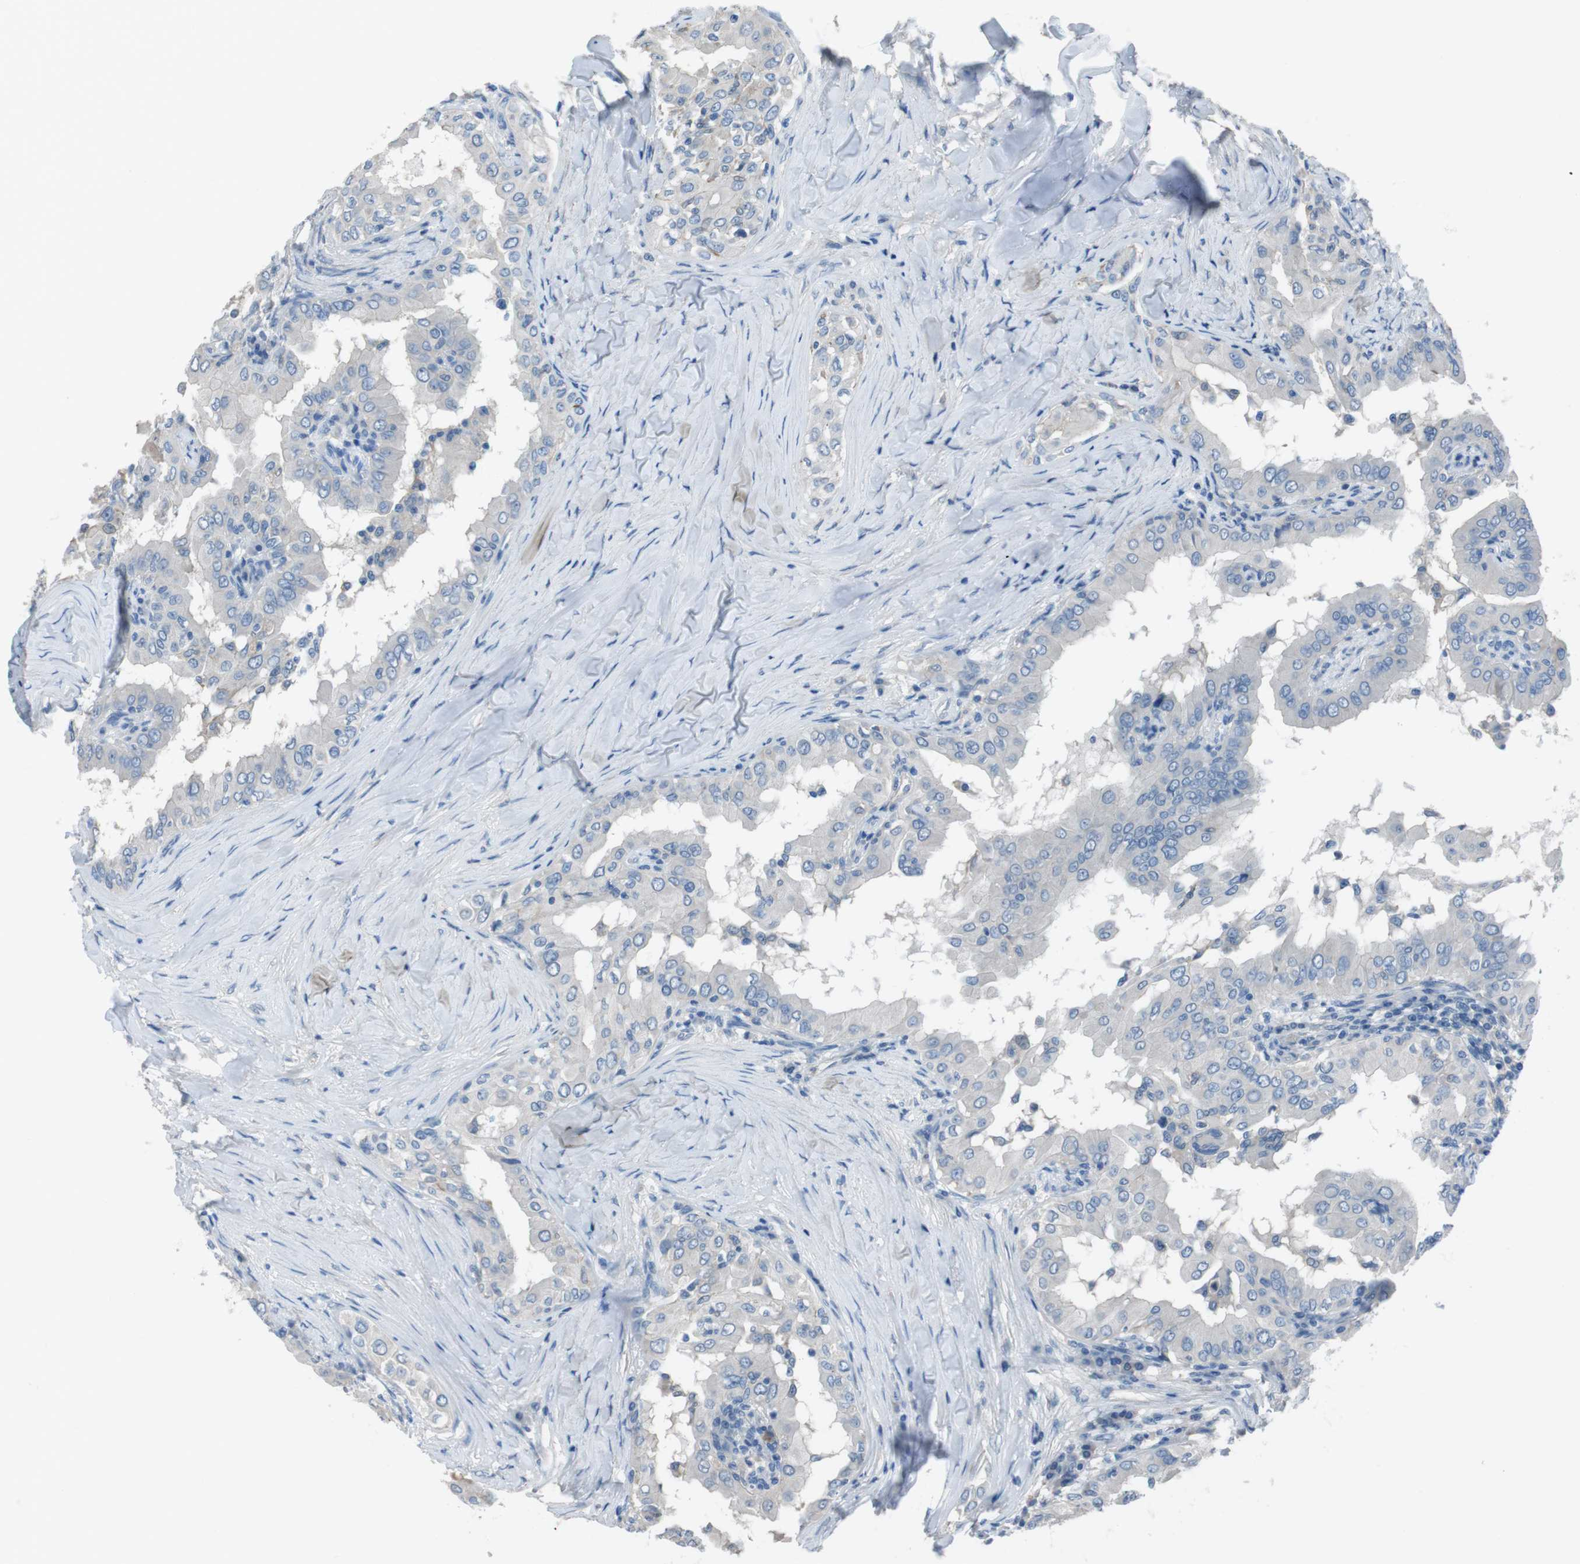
{"staining": {"intensity": "negative", "quantity": "none", "location": "none"}, "tissue": "thyroid cancer", "cell_type": "Tumor cells", "image_type": "cancer", "snomed": [{"axis": "morphology", "description": "Papillary adenocarcinoma, NOS"}, {"axis": "topography", "description": "Thyroid gland"}], "caption": "The immunohistochemistry micrograph has no significant positivity in tumor cells of thyroid papillary adenocarcinoma tissue. Nuclei are stained in blue.", "gene": "CYP2C8", "patient": {"sex": "male", "age": 33}}